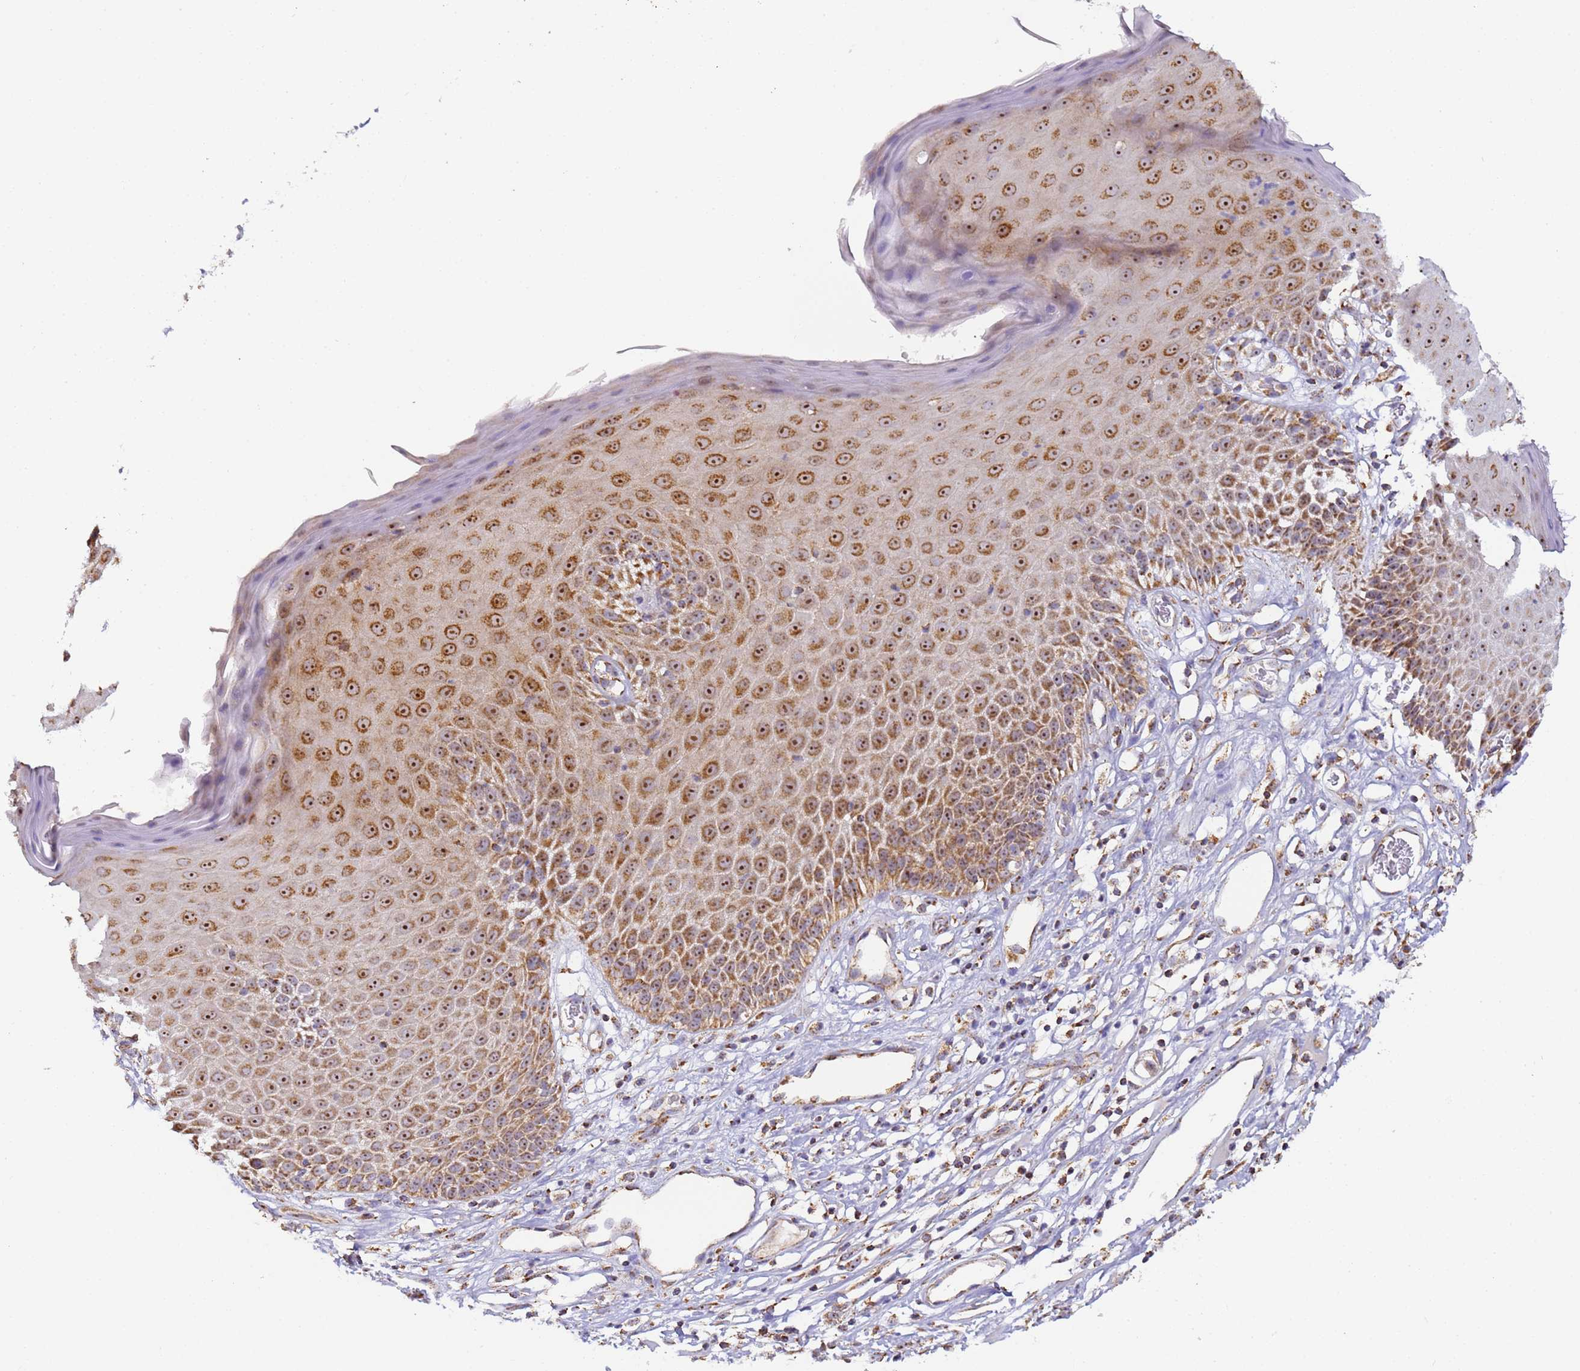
{"staining": {"intensity": "moderate", "quantity": ">75%", "location": "cytoplasmic/membranous,nuclear"}, "tissue": "skin", "cell_type": "Epidermal cells", "image_type": "normal", "snomed": [{"axis": "morphology", "description": "Normal tissue, NOS"}, {"axis": "topography", "description": "Vulva"}], "caption": "Immunohistochemical staining of normal skin shows >75% levels of moderate cytoplasmic/membranous,nuclear protein positivity in about >75% of epidermal cells. (DAB (3,3'-diaminobenzidine) = brown stain, brightfield microscopy at high magnification).", "gene": "FRG2B", "patient": {"sex": "female", "age": 68}}